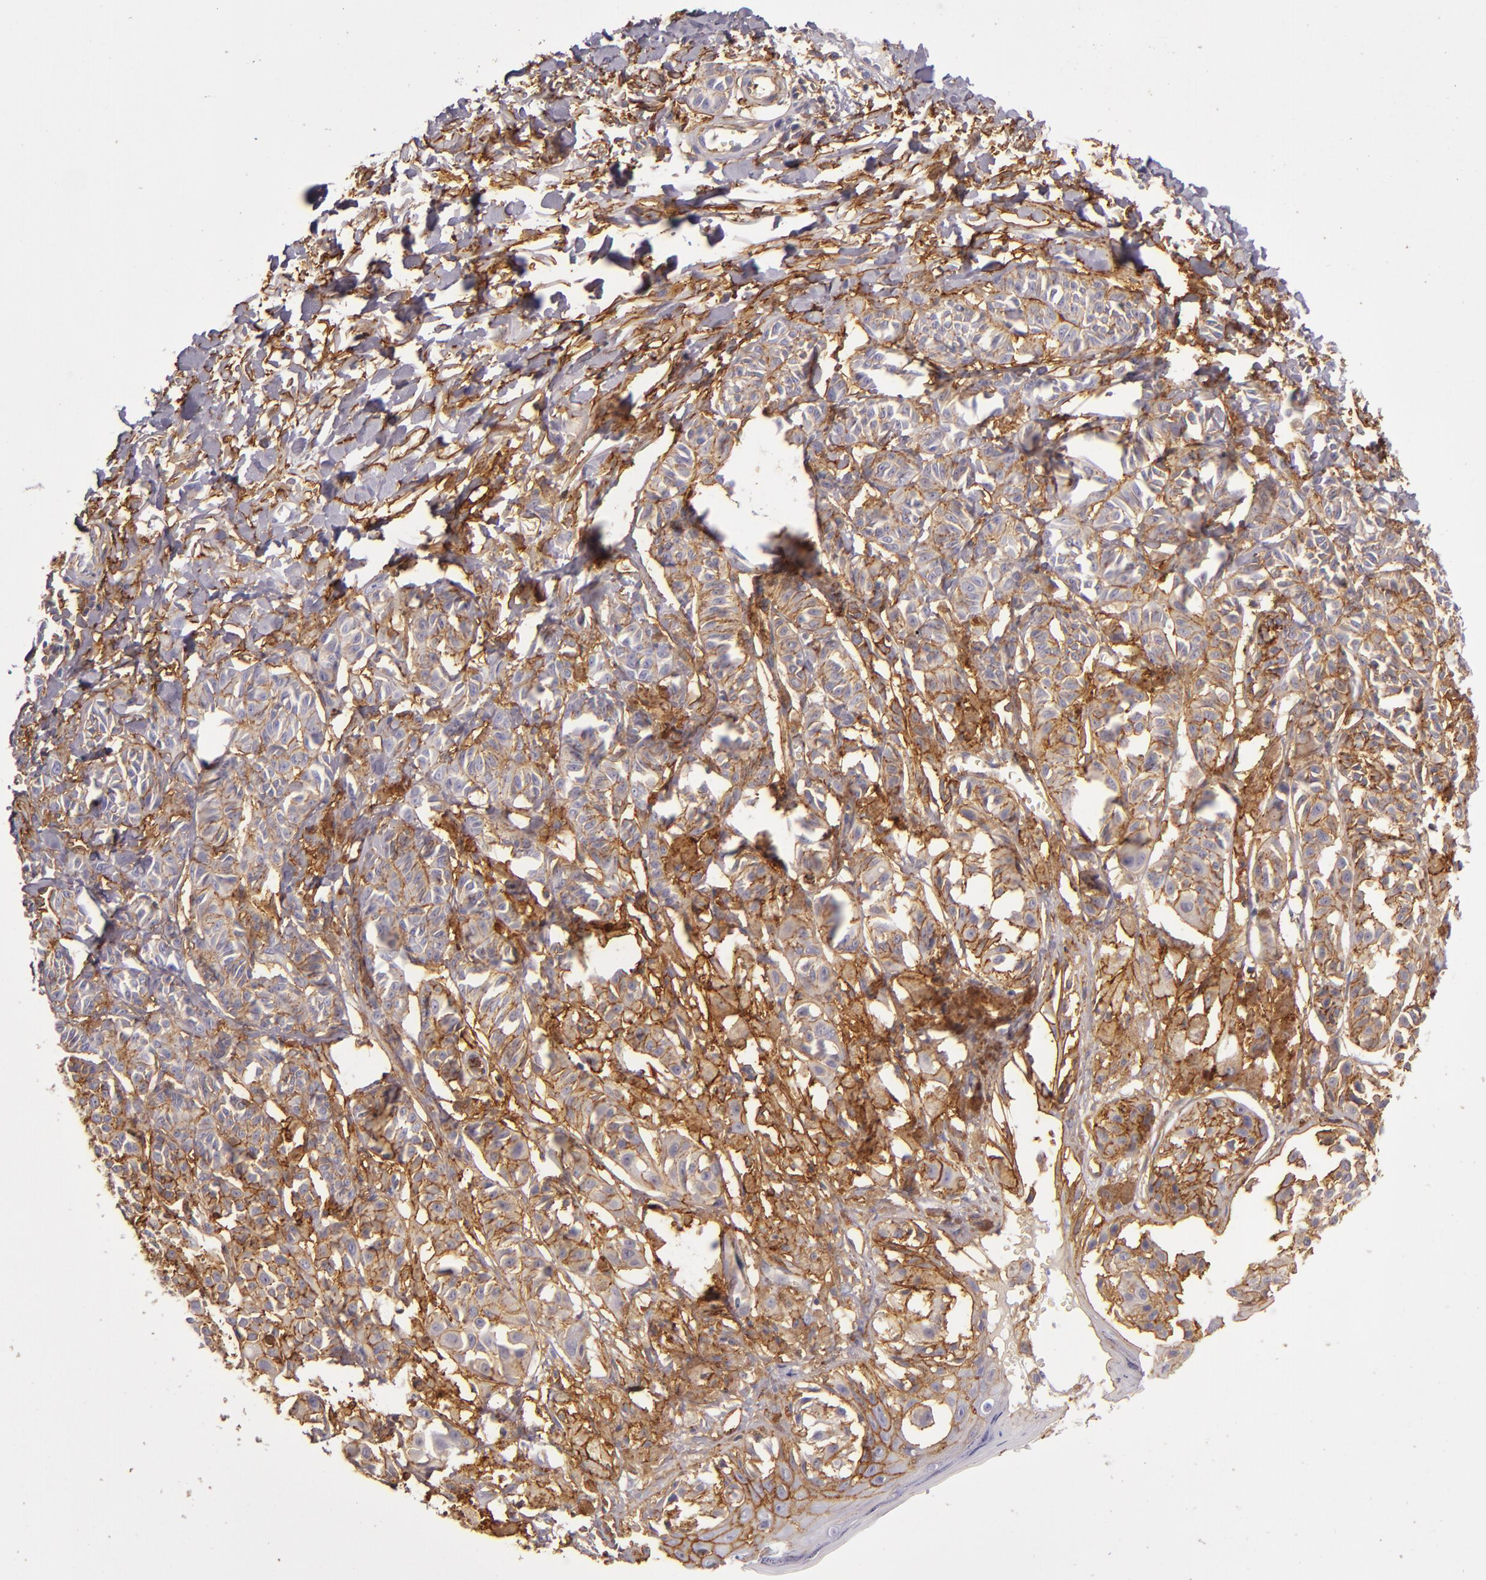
{"staining": {"intensity": "moderate", "quantity": "25%-75%", "location": "cytoplasmic/membranous"}, "tissue": "melanoma", "cell_type": "Tumor cells", "image_type": "cancer", "snomed": [{"axis": "morphology", "description": "Malignant melanoma, NOS"}, {"axis": "topography", "description": "Skin"}], "caption": "Immunohistochemistry micrograph of malignant melanoma stained for a protein (brown), which shows medium levels of moderate cytoplasmic/membranous positivity in about 25%-75% of tumor cells.", "gene": "CD9", "patient": {"sex": "male", "age": 76}}